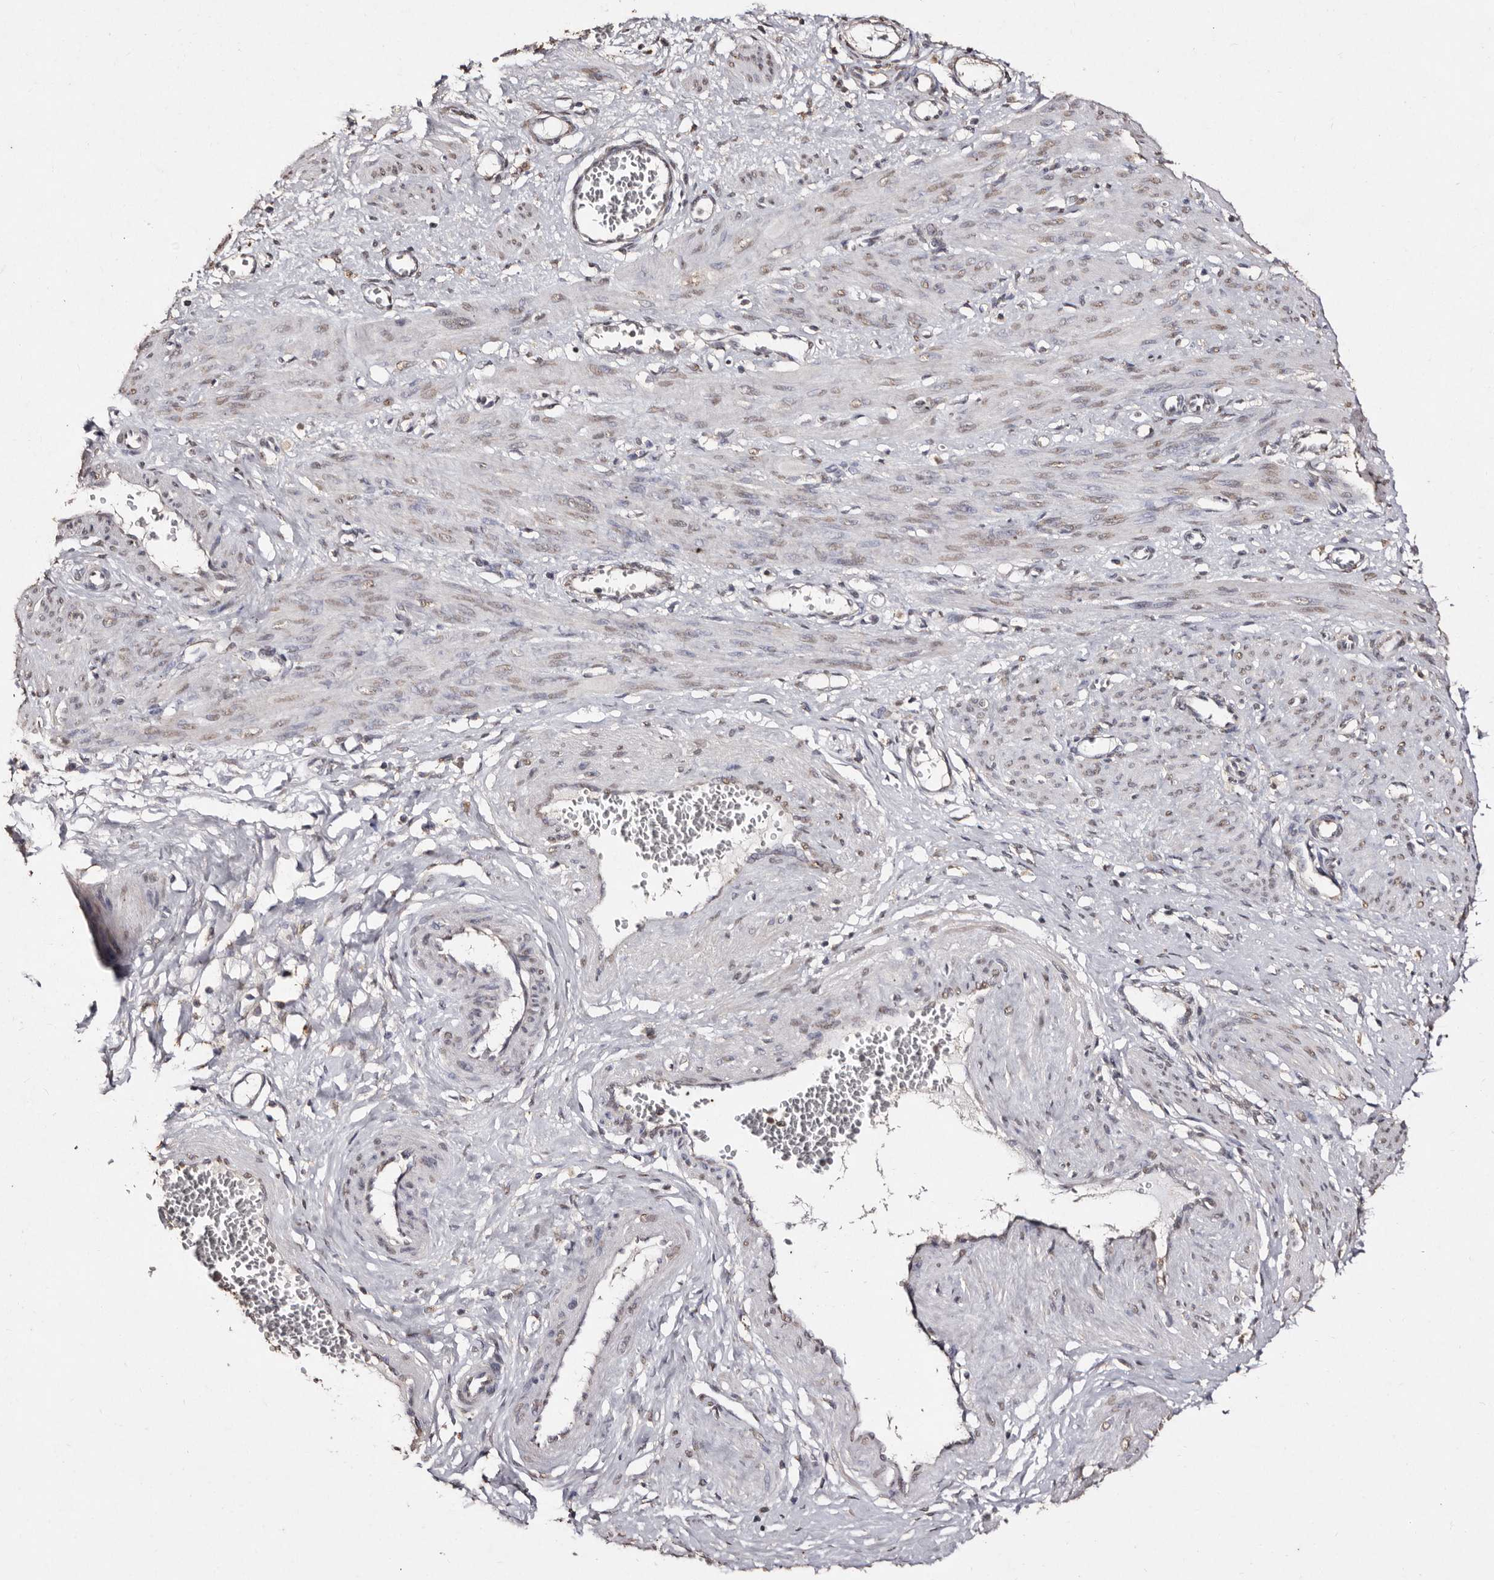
{"staining": {"intensity": "moderate", "quantity": ">75%", "location": "nuclear"}, "tissue": "smooth muscle", "cell_type": "Smooth muscle cells", "image_type": "normal", "snomed": [{"axis": "morphology", "description": "Normal tissue, NOS"}, {"axis": "topography", "description": "Endometrium"}], "caption": "Unremarkable smooth muscle displays moderate nuclear staining in about >75% of smooth muscle cells.", "gene": "ERBB4", "patient": {"sex": "female", "age": 33}}